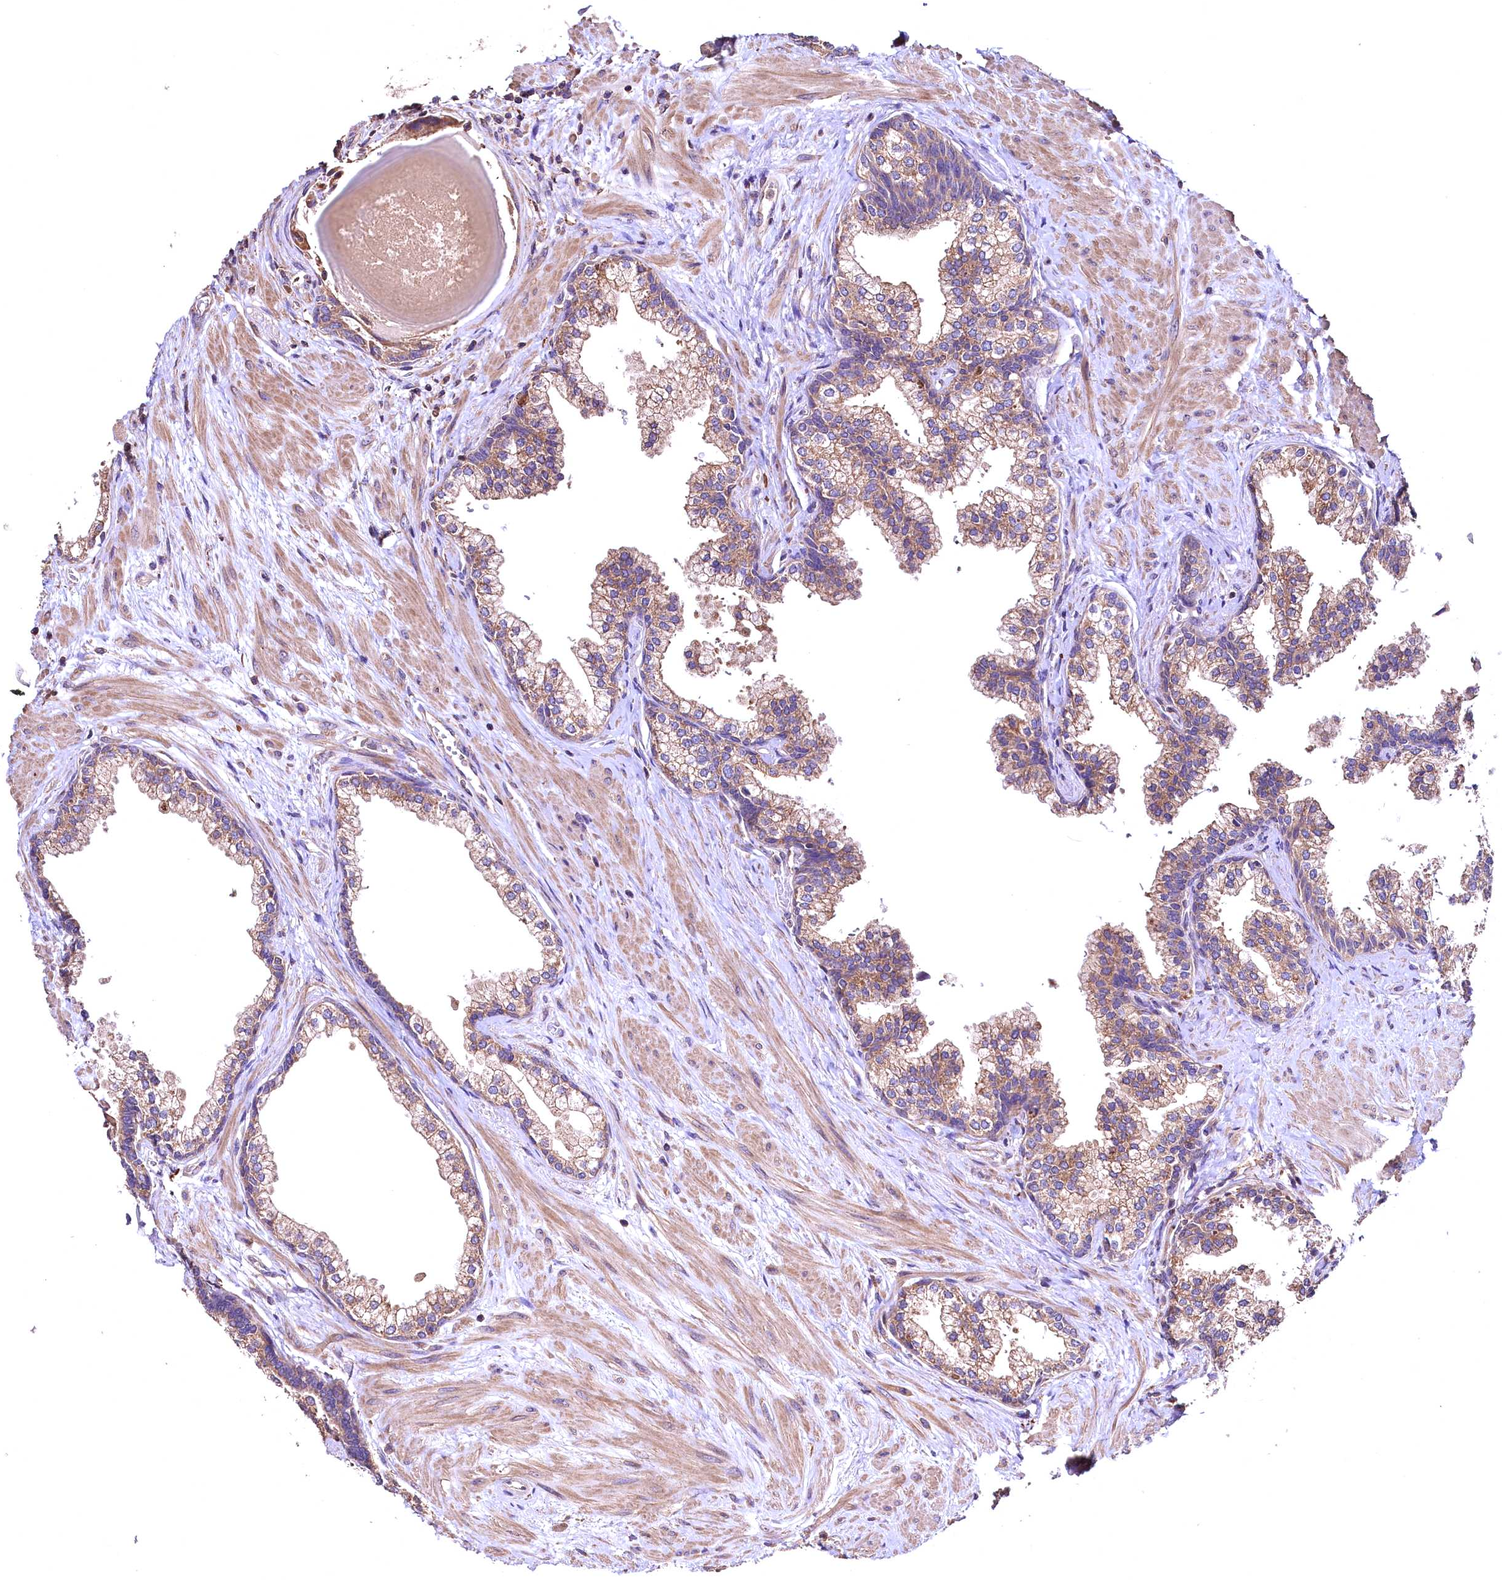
{"staining": {"intensity": "moderate", "quantity": ">75%", "location": "cytoplasmic/membranous"}, "tissue": "prostate", "cell_type": "Glandular cells", "image_type": "normal", "snomed": [{"axis": "morphology", "description": "Normal tissue, NOS"}, {"axis": "topography", "description": "Prostate"}], "caption": "Brown immunohistochemical staining in benign prostate exhibits moderate cytoplasmic/membranous expression in approximately >75% of glandular cells. (IHC, brightfield microscopy, high magnification).", "gene": "ENKD1", "patient": {"sex": "male", "age": 57}}